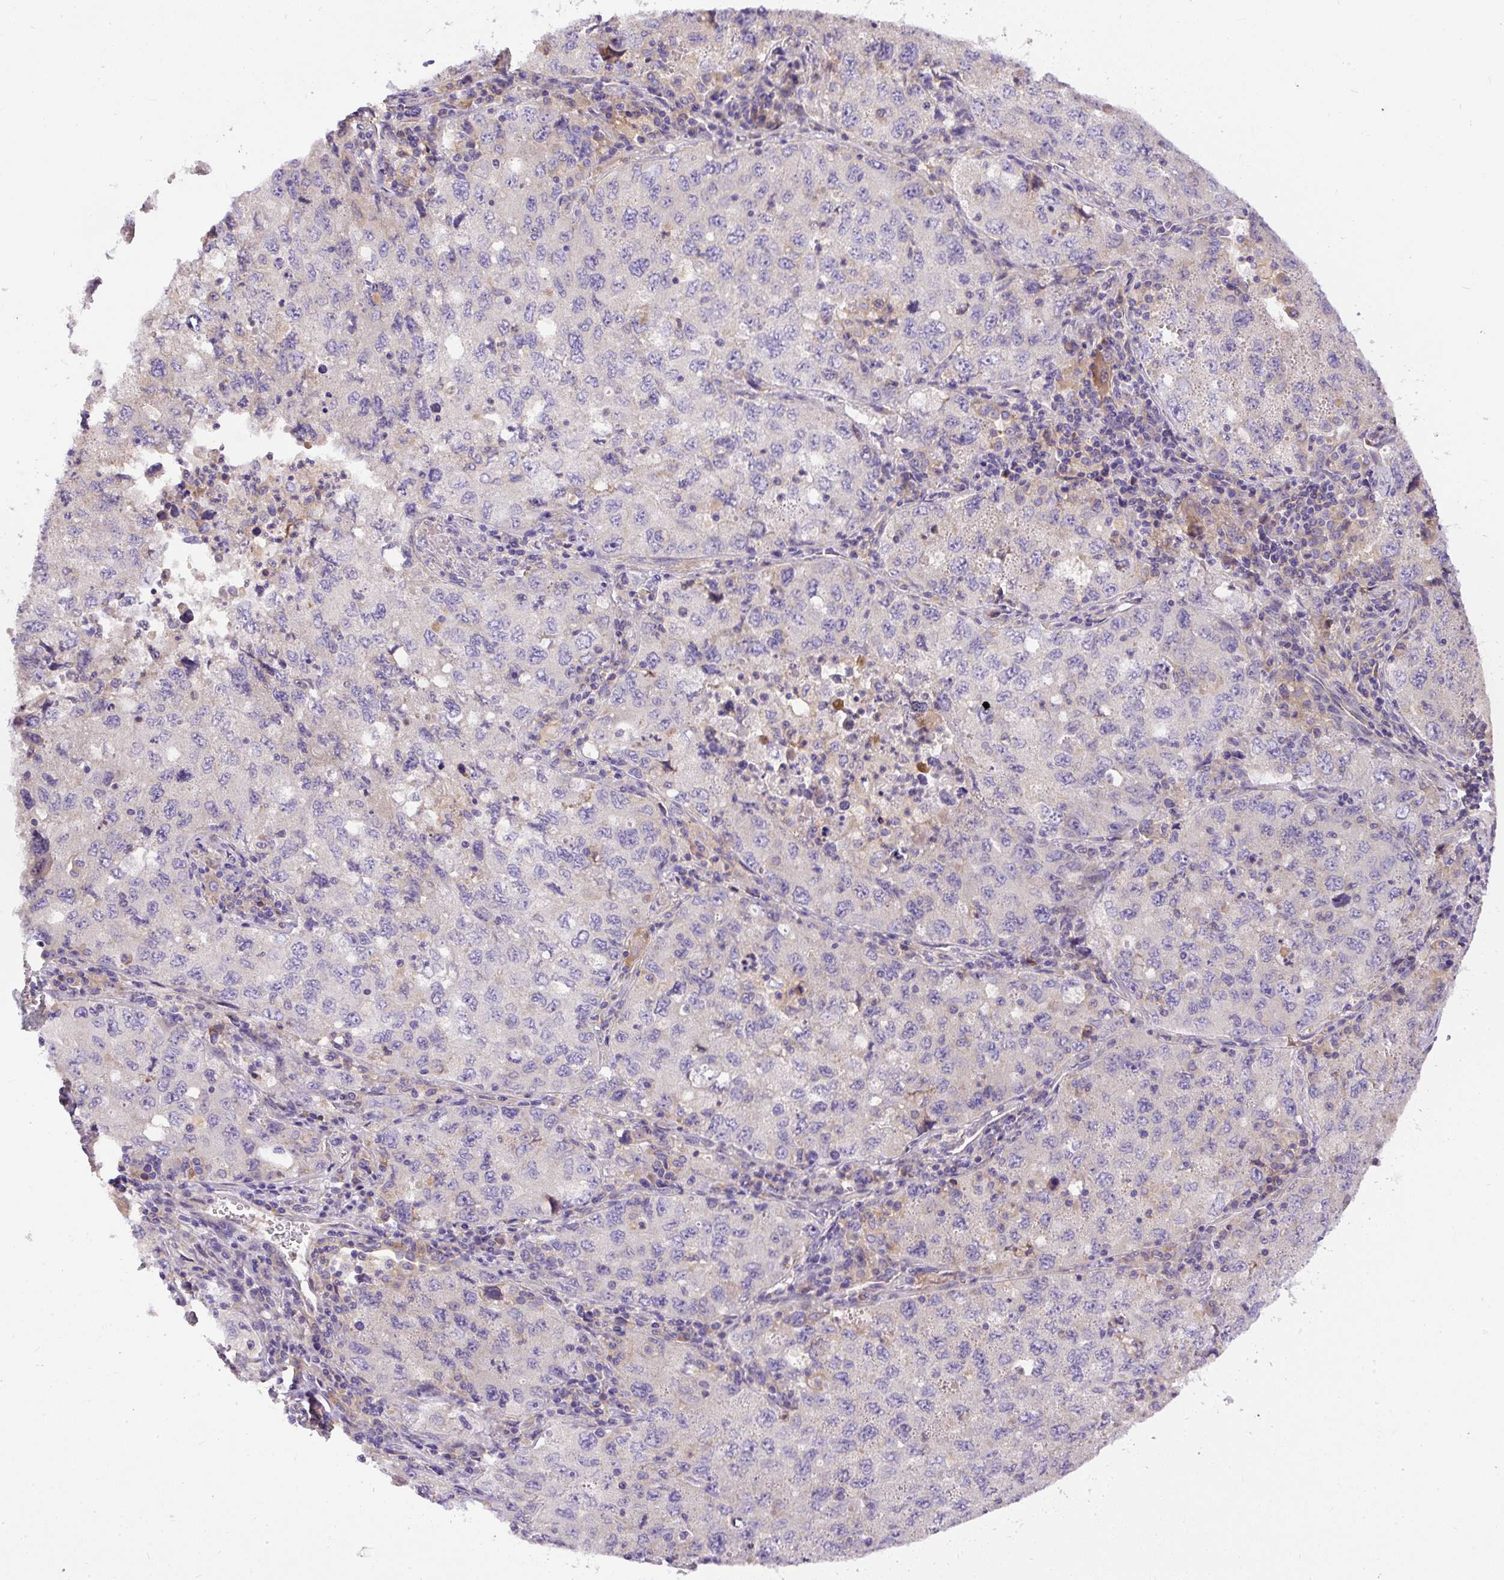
{"staining": {"intensity": "negative", "quantity": "none", "location": "none"}, "tissue": "lung cancer", "cell_type": "Tumor cells", "image_type": "cancer", "snomed": [{"axis": "morphology", "description": "Adenocarcinoma, NOS"}, {"axis": "topography", "description": "Lung"}], "caption": "Lung cancer (adenocarcinoma) was stained to show a protein in brown. There is no significant staining in tumor cells.", "gene": "DAPK1", "patient": {"sex": "female", "age": 57}}